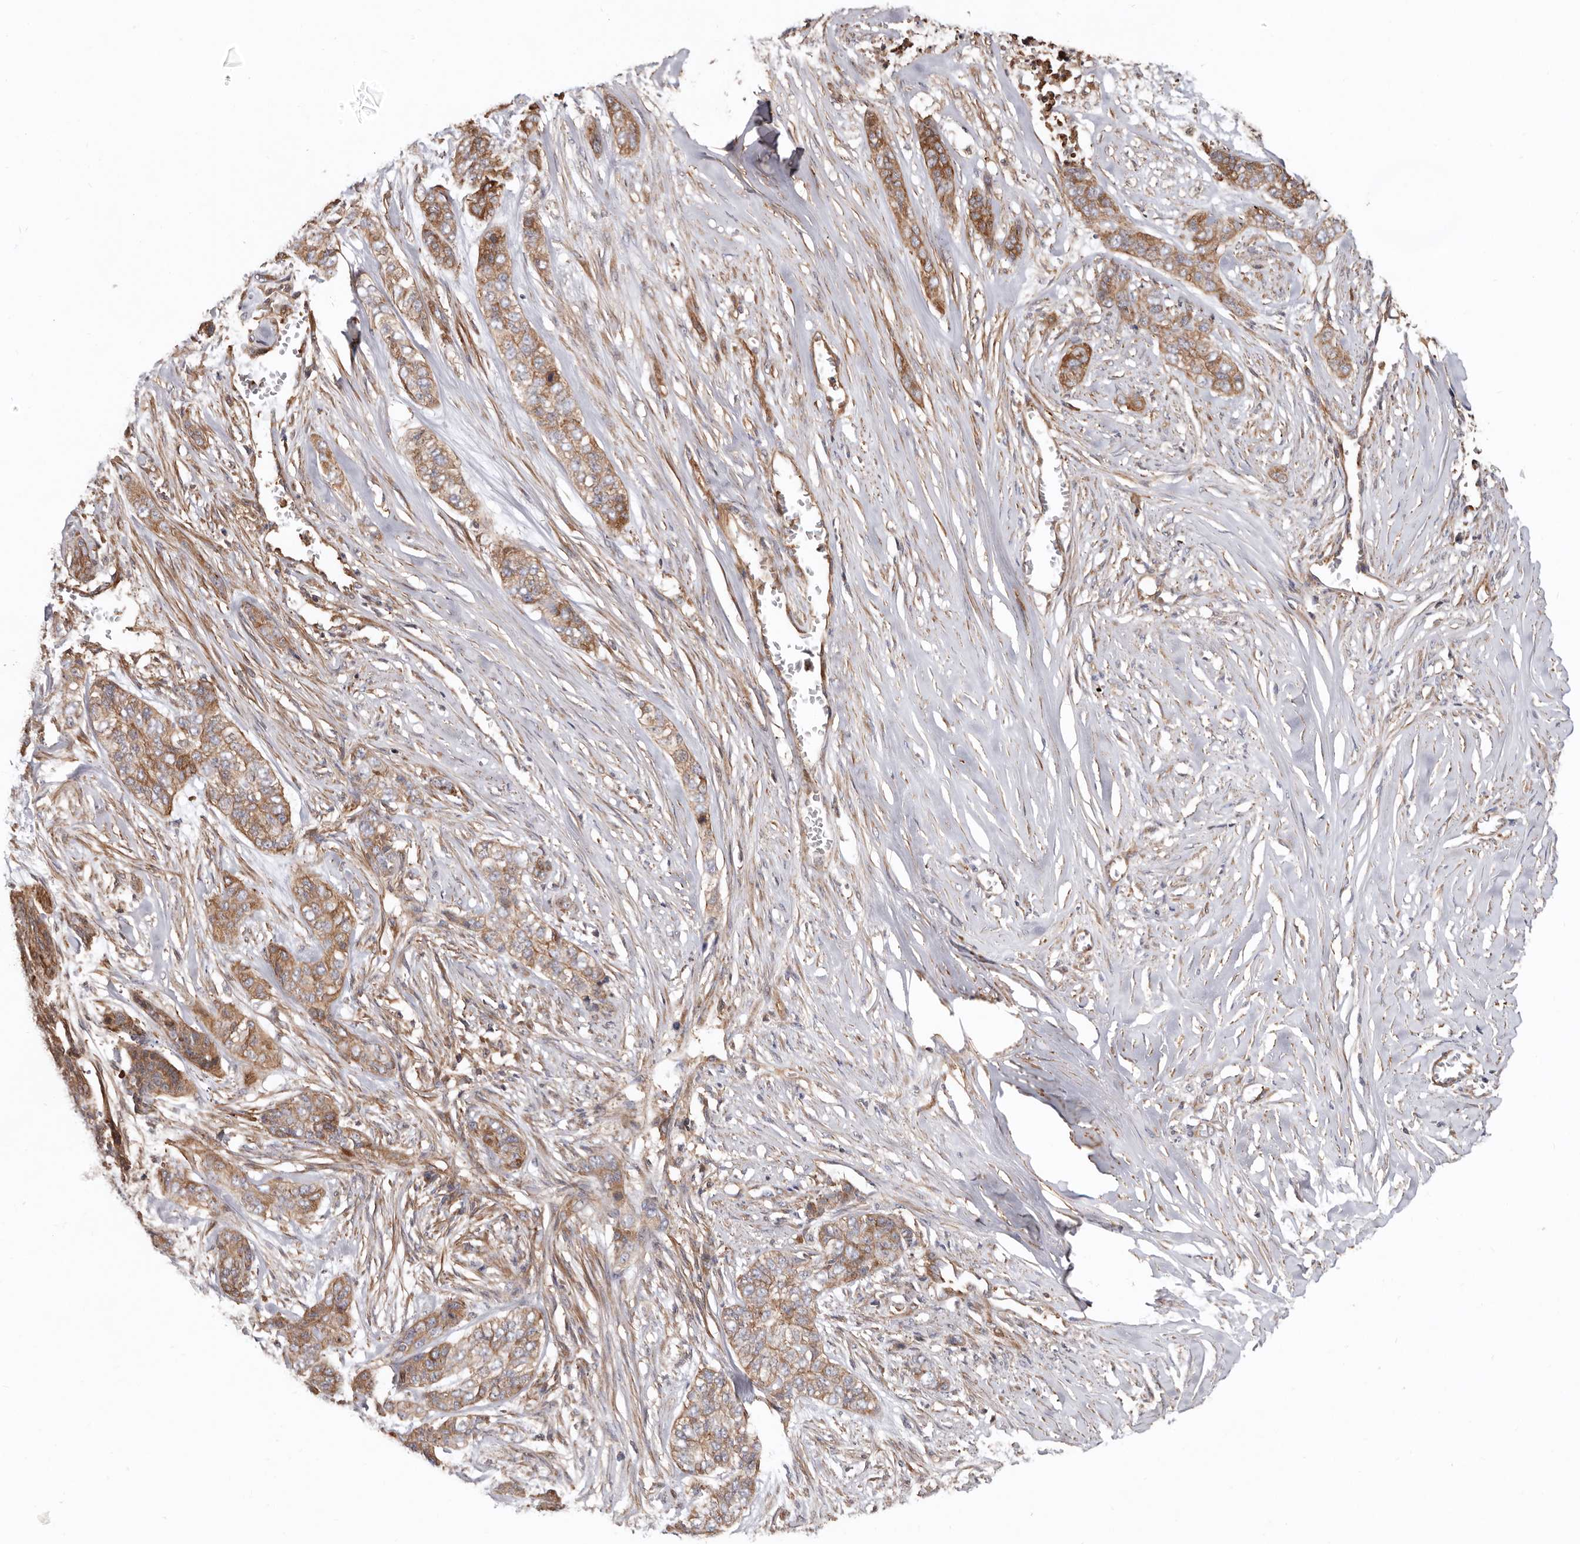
{"staining": {"intensity": "moderate", "quantity": ">75%", "location": "cytoplasmic/membranous"}, "tissue": "skin cancer", "cell_type": "Tumor cells", "image_type": "cancer", "snomed": [{"axis": "morphology", "description": "Basal cell carcinoma"}, {"axis": "topography", "description": "Skin"}], "caption": "Basal cell carcinoma (skin) stained for a protein reveals moderate cytoplasmic/membranous positivity in tumor cells.", "gene": "TMC7", "patient": {"sex": "female", "age": 64}}